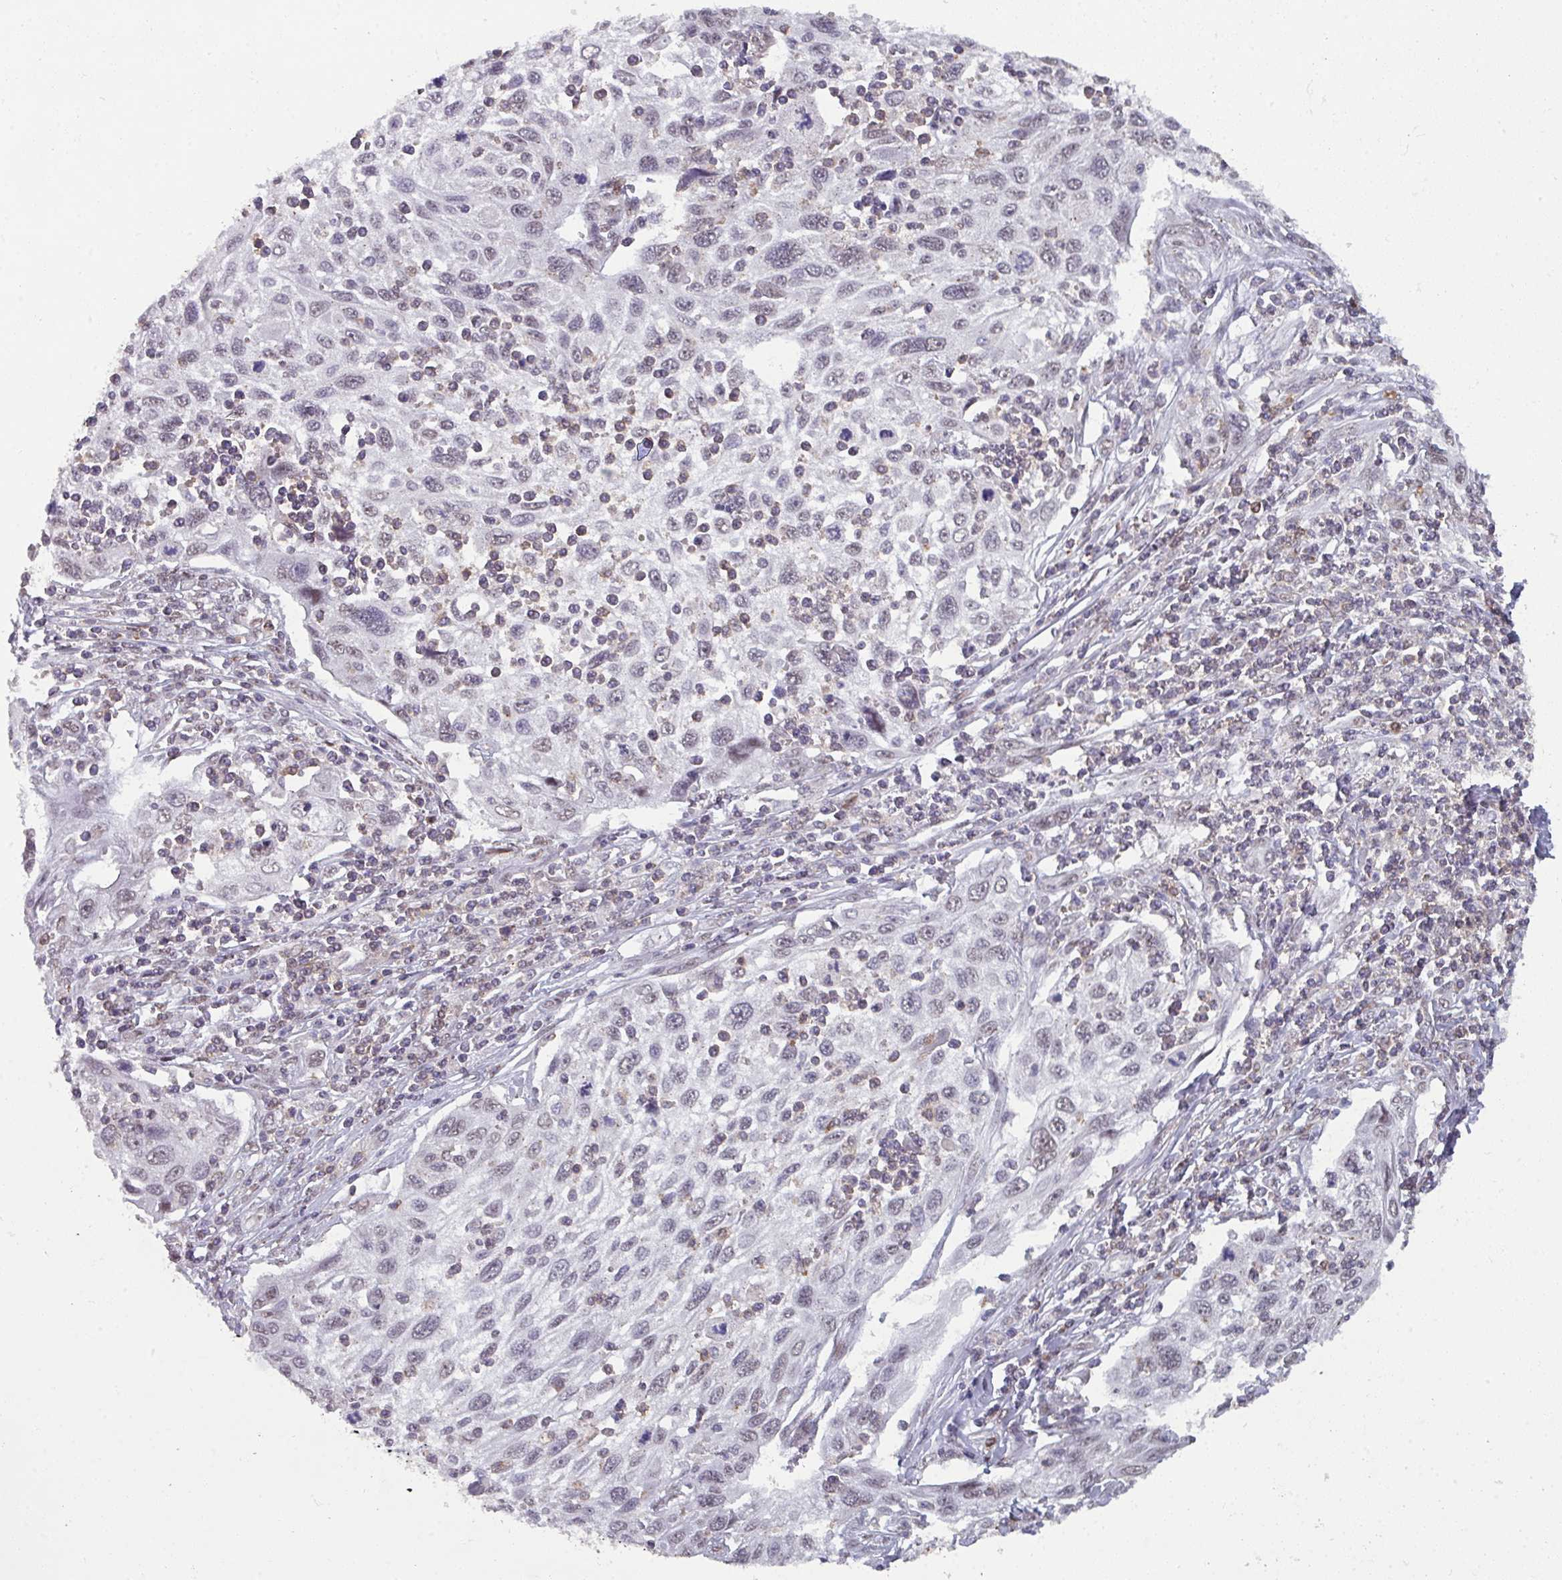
{"staining": {"intensity": "negative", "quantity": "none", "location": "none"}, "tissue": "cervical cancer", "cell_type": "Tumor cells", "image_type": "cancer", "snomed": [{"axis": "morphology", "description": "Squamous cell carcinoma, NOS"}, {"axis": "topography", "description": "Cervix"}], "caption": "The image shows no staining of tumor cells in squamous cell carcinoma (cervical).", "gene": "RASAL3", "patient": {"sex": "female", "age": 70}}